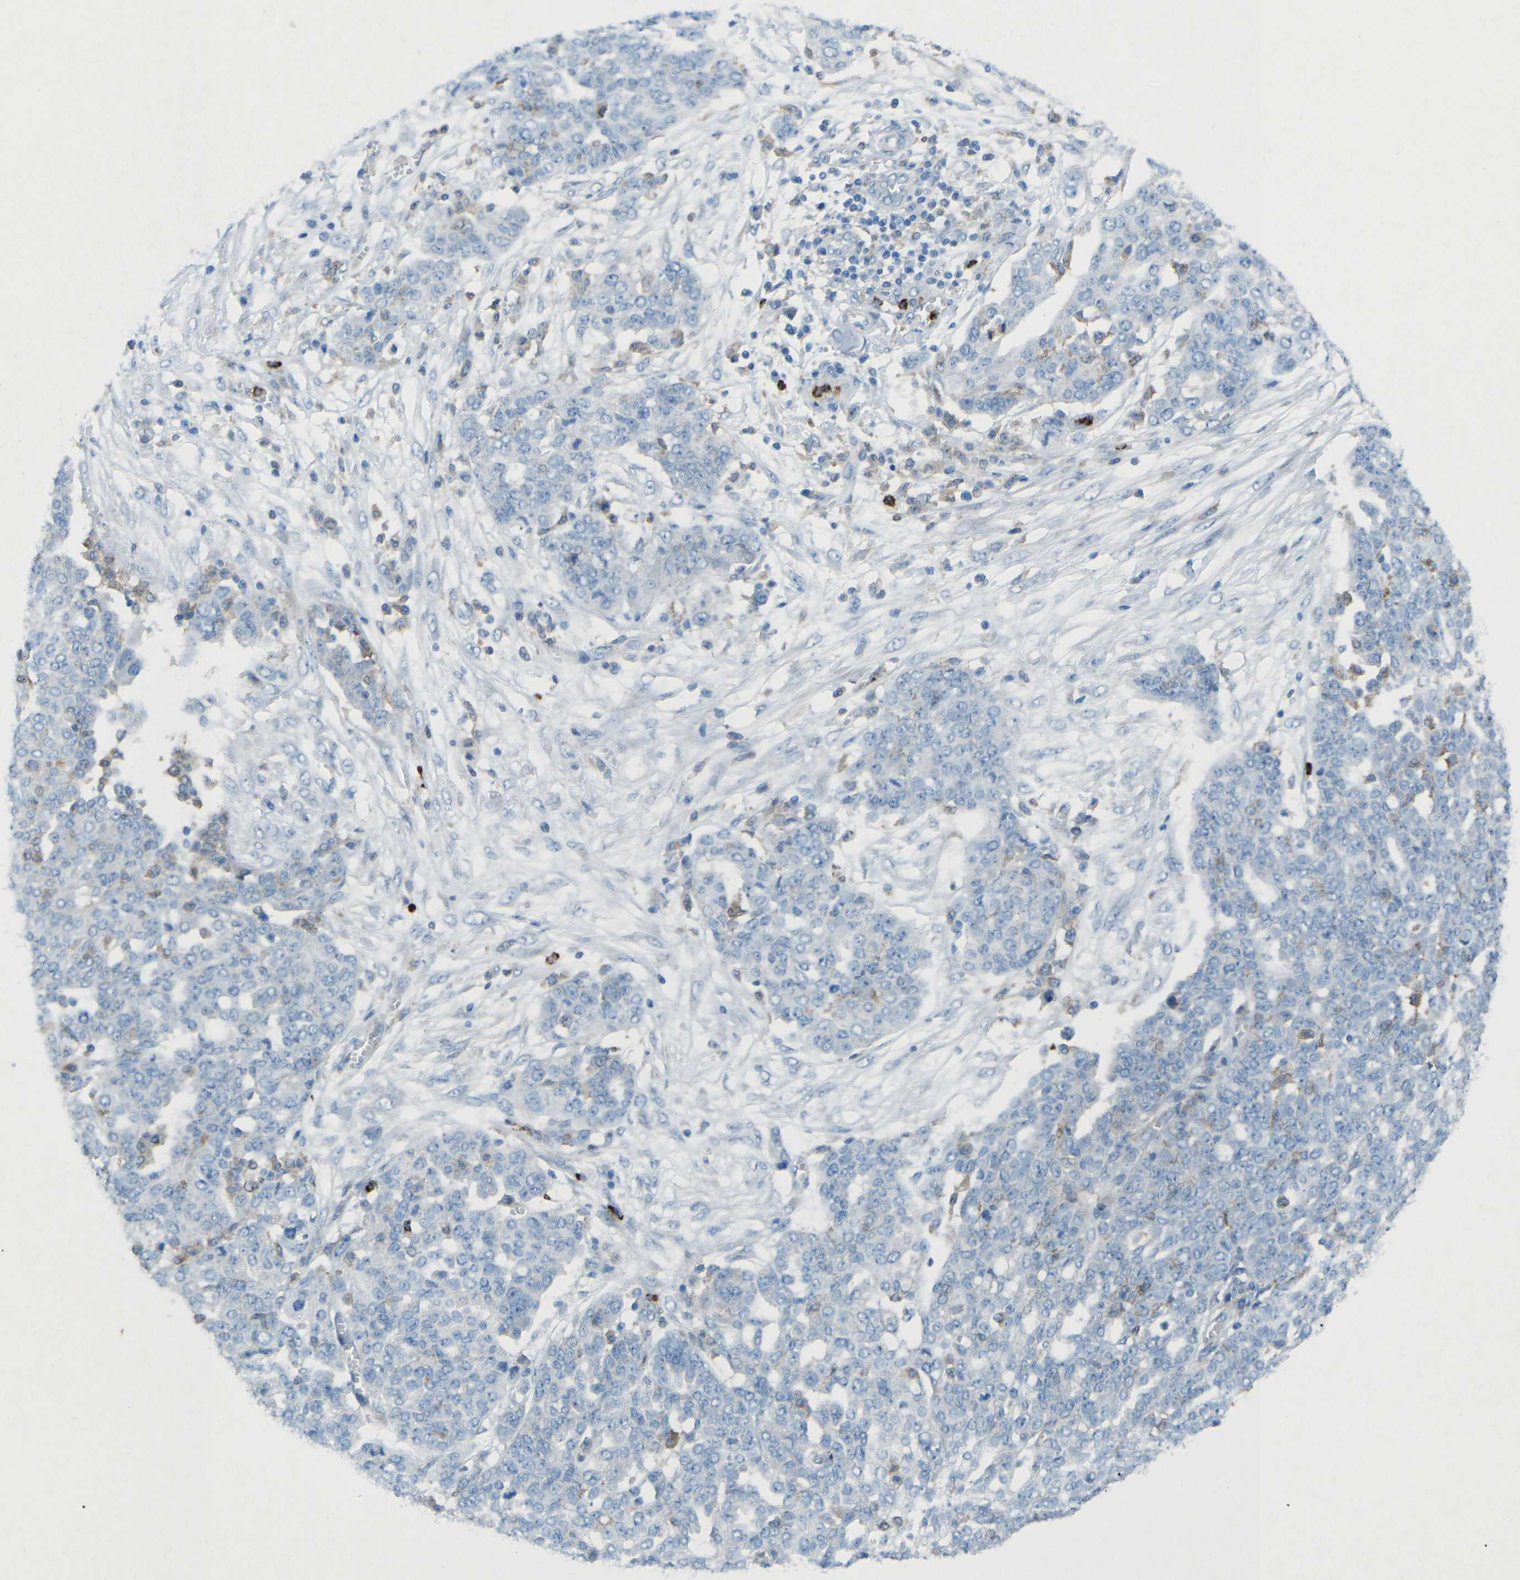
{"staining": {"intensity": "negative", "quantity": "none", "location": "none"}, "tissue": "ovarian cancer", "cell_type": "Tumor cells", "image_type": "cancer", "snomed": [{"axis": "morphology", "description": "Cystadenocarcinoma, serous, NOS"}, {"axis": "topography", "description": "Soft tissue"}, {"axis": "topography", "description": "Ovary"}], "caption": "This is an immunohistochemistry micrograph of human ovarian serous cystadenocarcinoma. There is no expression in tumor cells.", "gene": "STK11", "patient": {"sex": "female", "age": 57}}